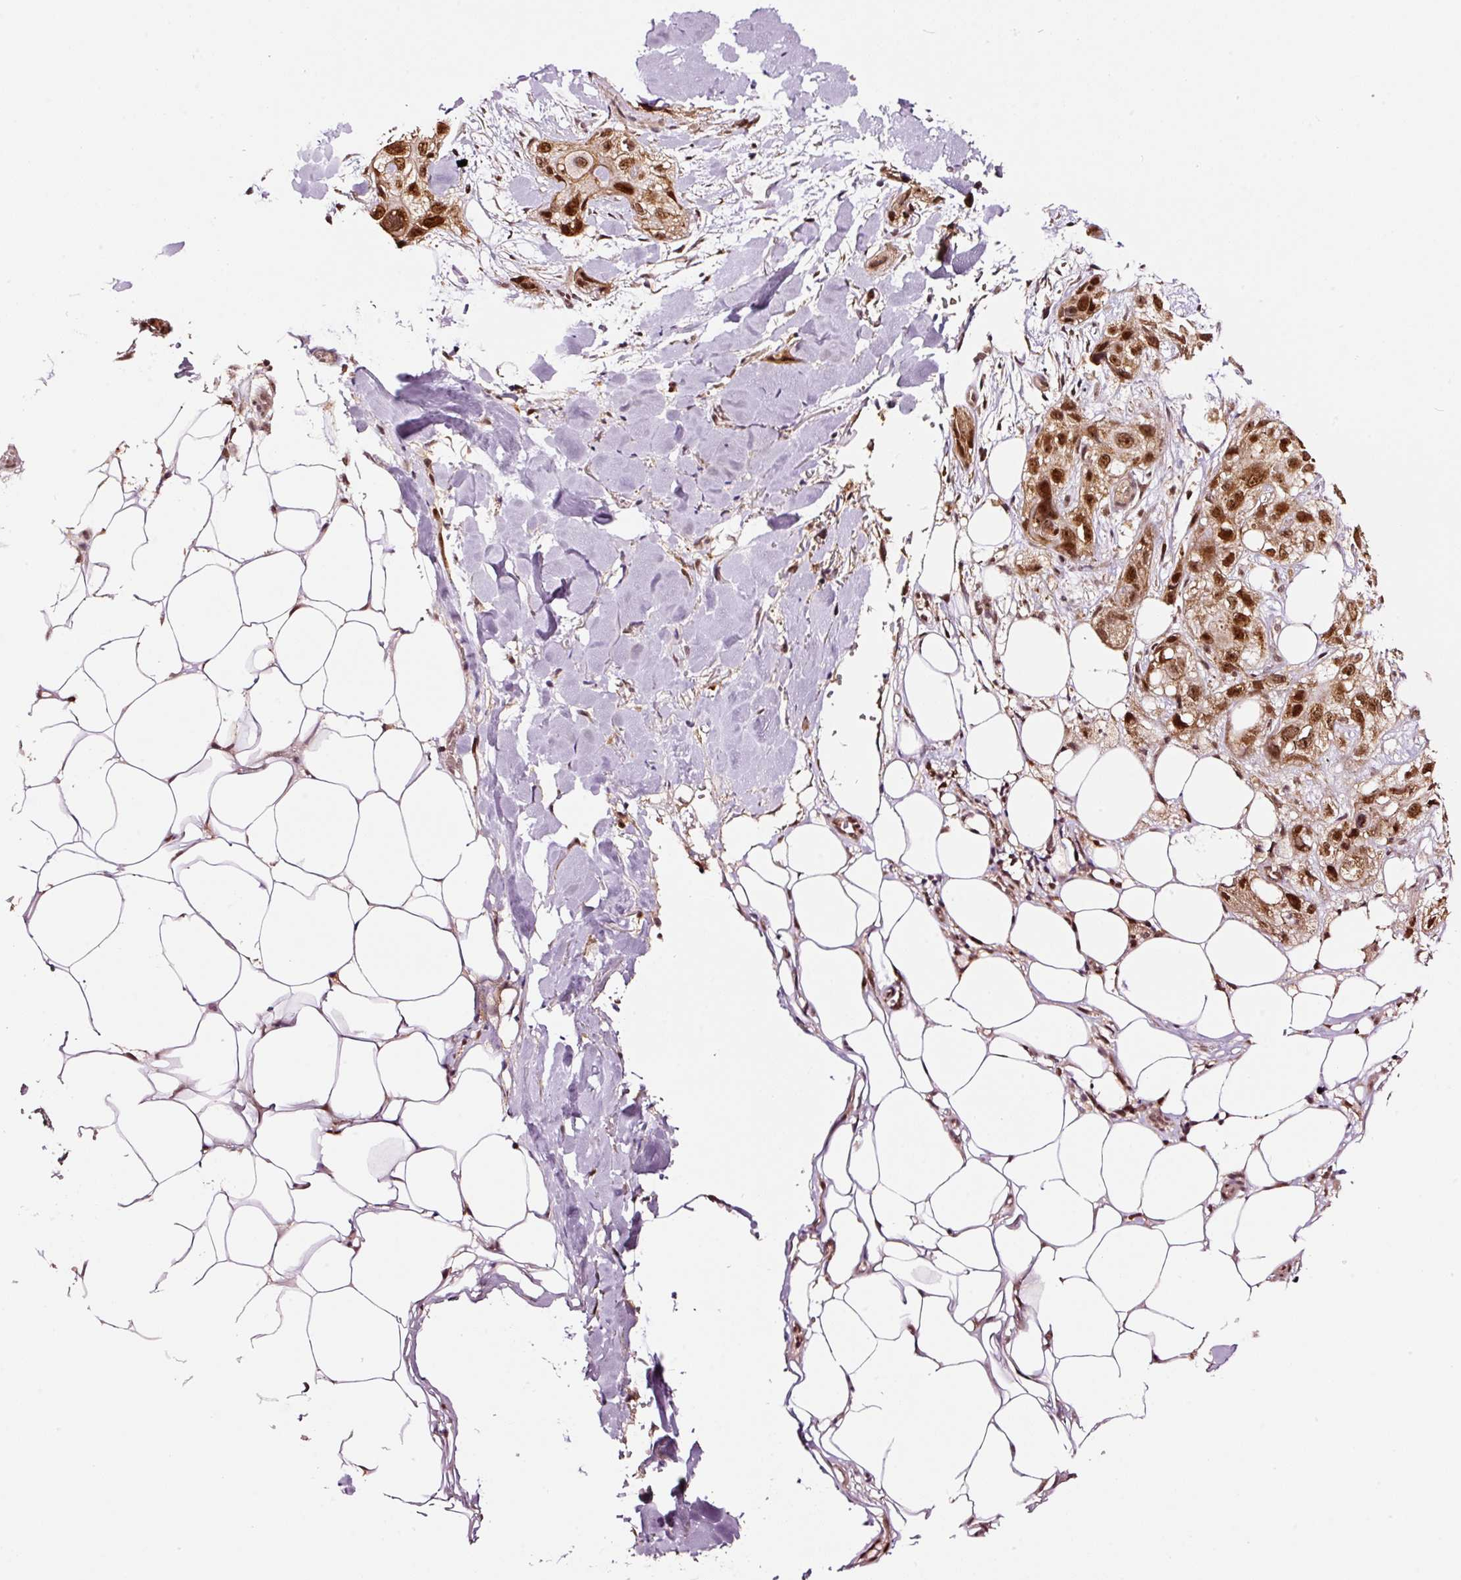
{"staining": {"intensity": "moderate", "quantity": ">75%", "location": "nuclear"}, "tissue": "skin cancer", "cell_type": "Tumor cells", "image_type": "cancer", "snomed": [{"axis": "morphology", "description": "Normal tissue, NOS"}, {"axis": "morphology", "description": "Squamous cell carcinoma, NOS"}, {"axis": "topography", "description": "Skin"}], "caption": "A photomicrograph of human skin cancer (squamous cell carcinoma) stained for a protein exhibits moderate nuclear brown staining in tumor cells.", "gene": "RFC4", "patient": {"sex": "male", "age": 72}}